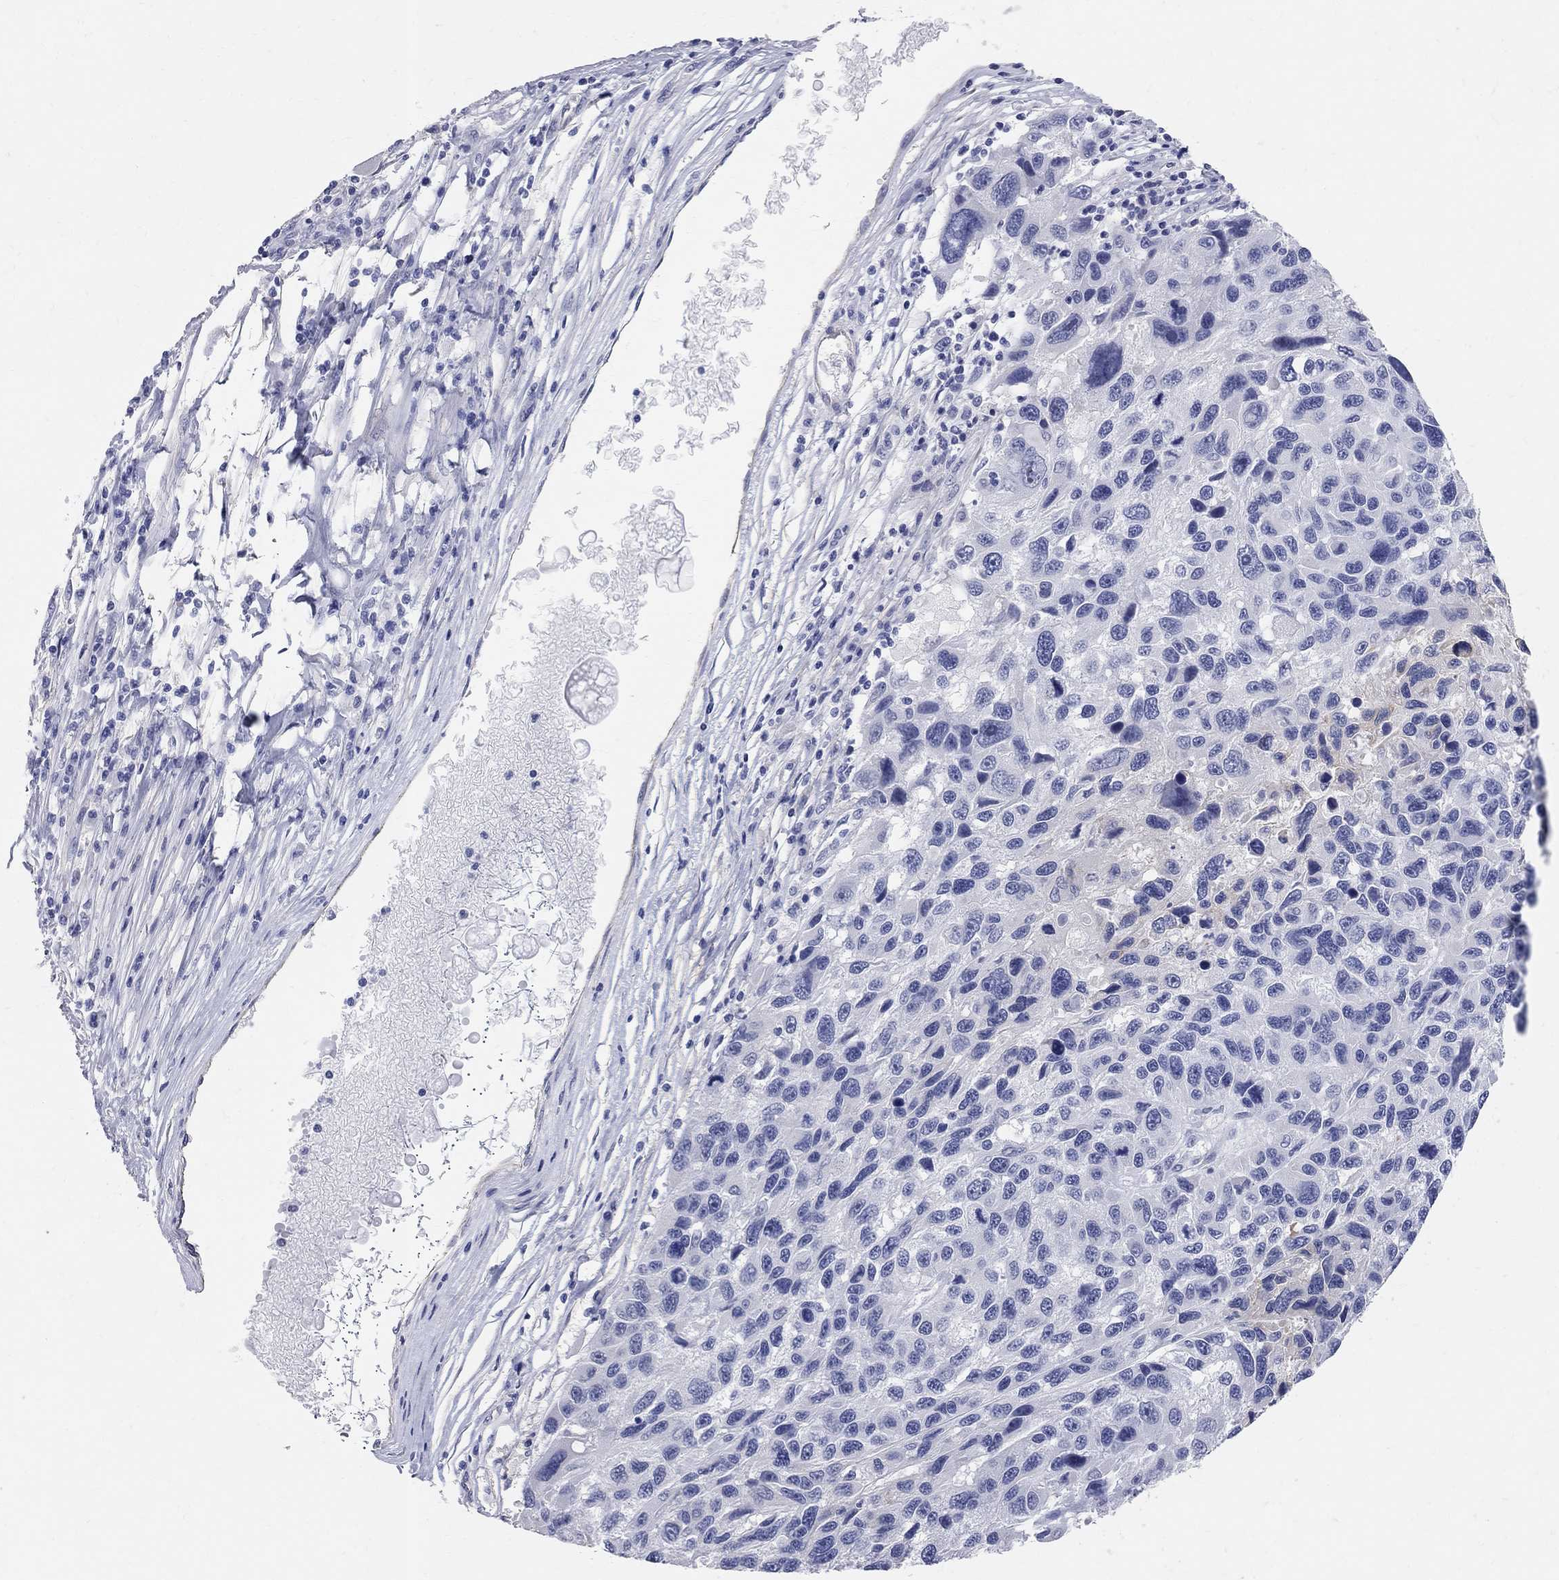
{"staining": {"intensity": "negative", "quantity": "none", "location": "none"}, "tissue": "melanoma", "cell_type": "Tumor cells", "image_type": "cancer", "snomed": [{"axis": "morphology", "description": "Malignant melanoma, NOS"}, {"axis": "topography", "description": "Skin"}], "caption": "This is an immunohistochemistry micrograph of human melanoma. There is no expression in tumor cells.", "gene": "AOX1", "patient": {"sex": "male", "age": 53}}